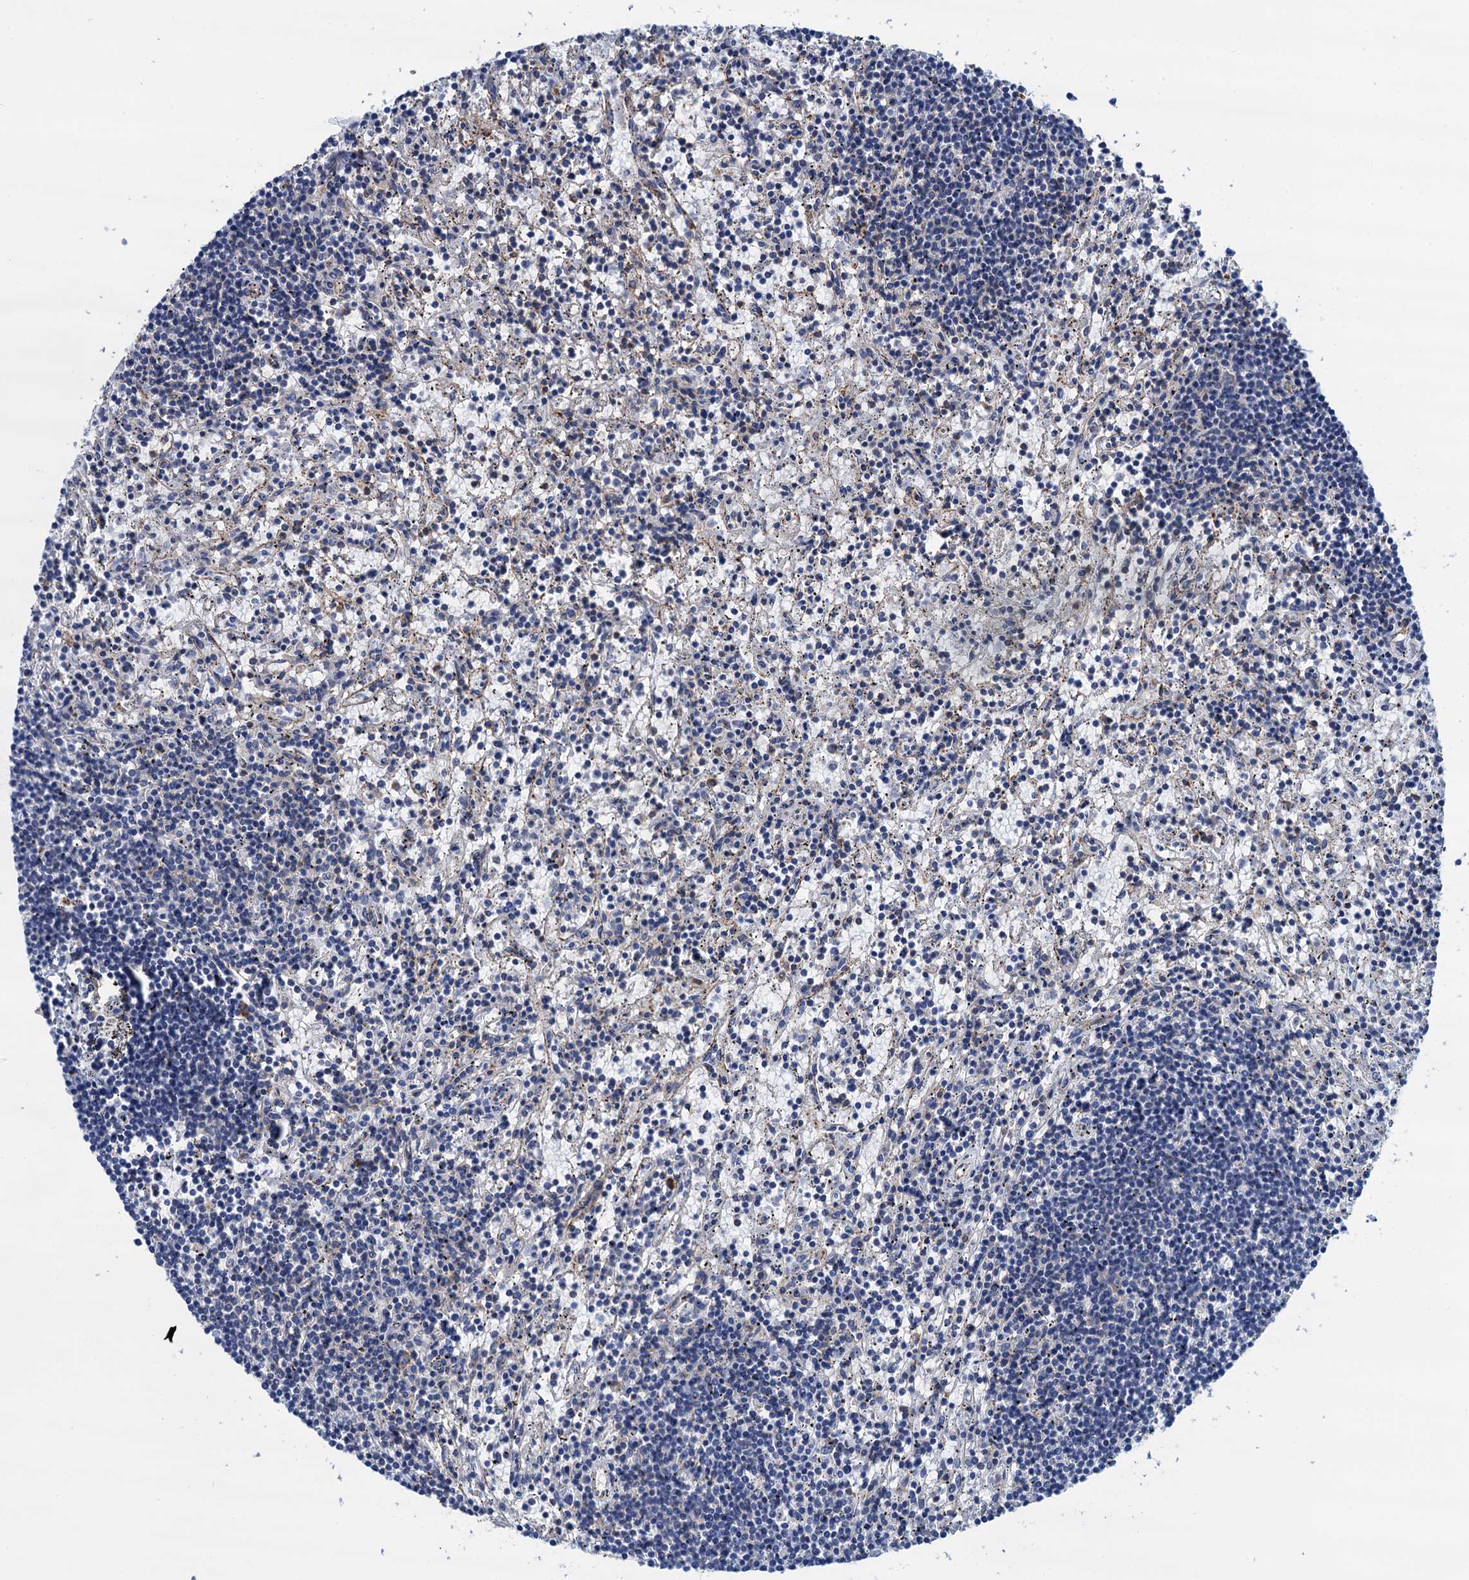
{"staining": {"intensity": "negative", "quantity": "none", "location": "none"}, "tissue": "lymphoma", "cell_type": "Tumor cells", "image_type": "cancer", "snomed": [{"axis": "morphology", "description": "Malignant lymphoma, non-Hodgkin's type, Low grade"}, {"axis": "topography", "description": "Spleen"}], "caption": "Low-grade malignant lymphoma, non-Hodgkin's type was stained to show a protein in brown. There is no significant positivity in tumor cells.", "gene": "SLC12A7", "patient": {"sex": "male", "age": 76}}